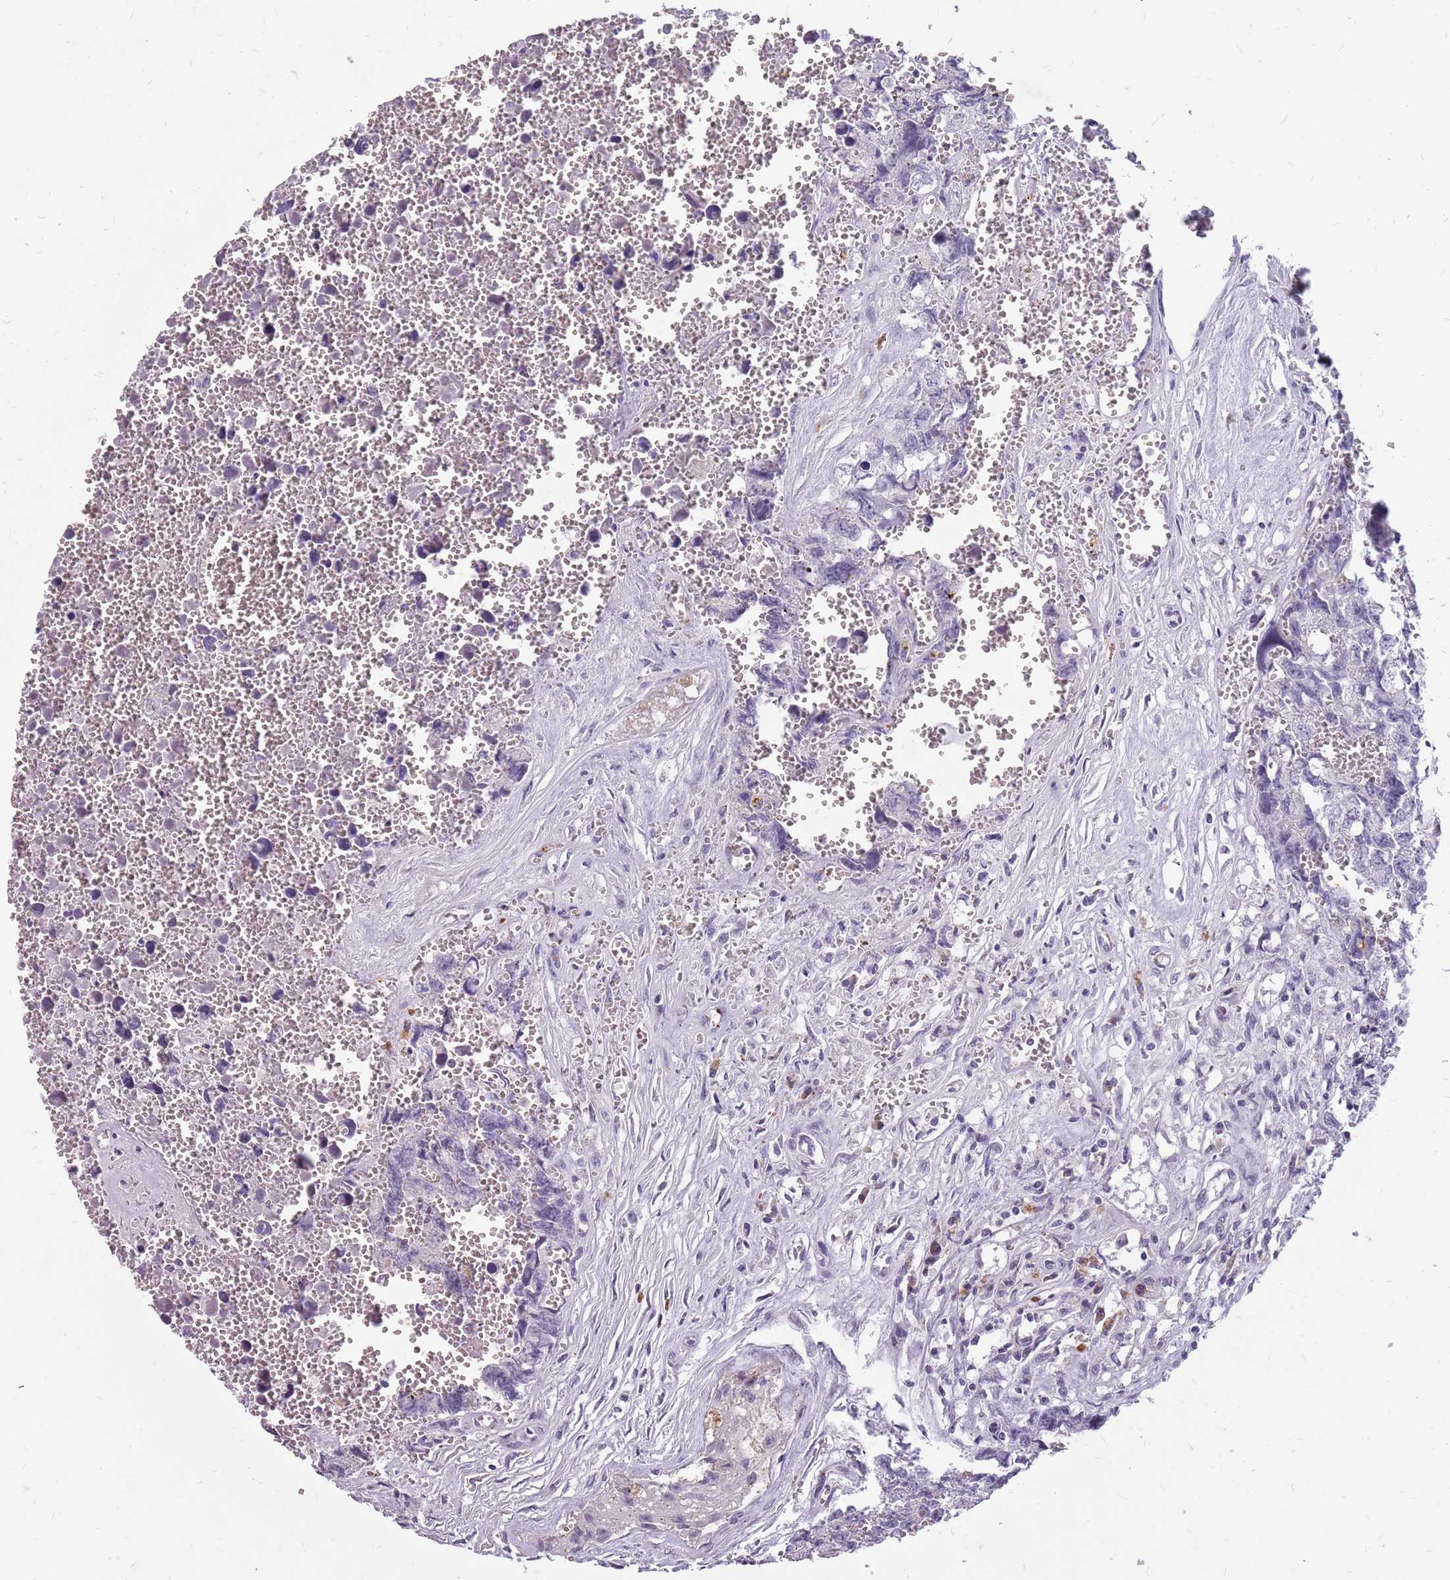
{"staining": {"intensity": "negative", "quantity": "none", "location": "none"}, "tissue": "testis cancer", "cell_type": "Tumor cells", "image_type": "cancer", "snomed": [{"axis": "morphology", "description": "Carcinoma, Embryonal, NOS"}, {"axis": "topography", "description": "Testis"}], "caption": "There is no significant expression in tumor cells of testis cancer.", "gene": "NEK6", "patient": {"sex": "male", "age": 31}}